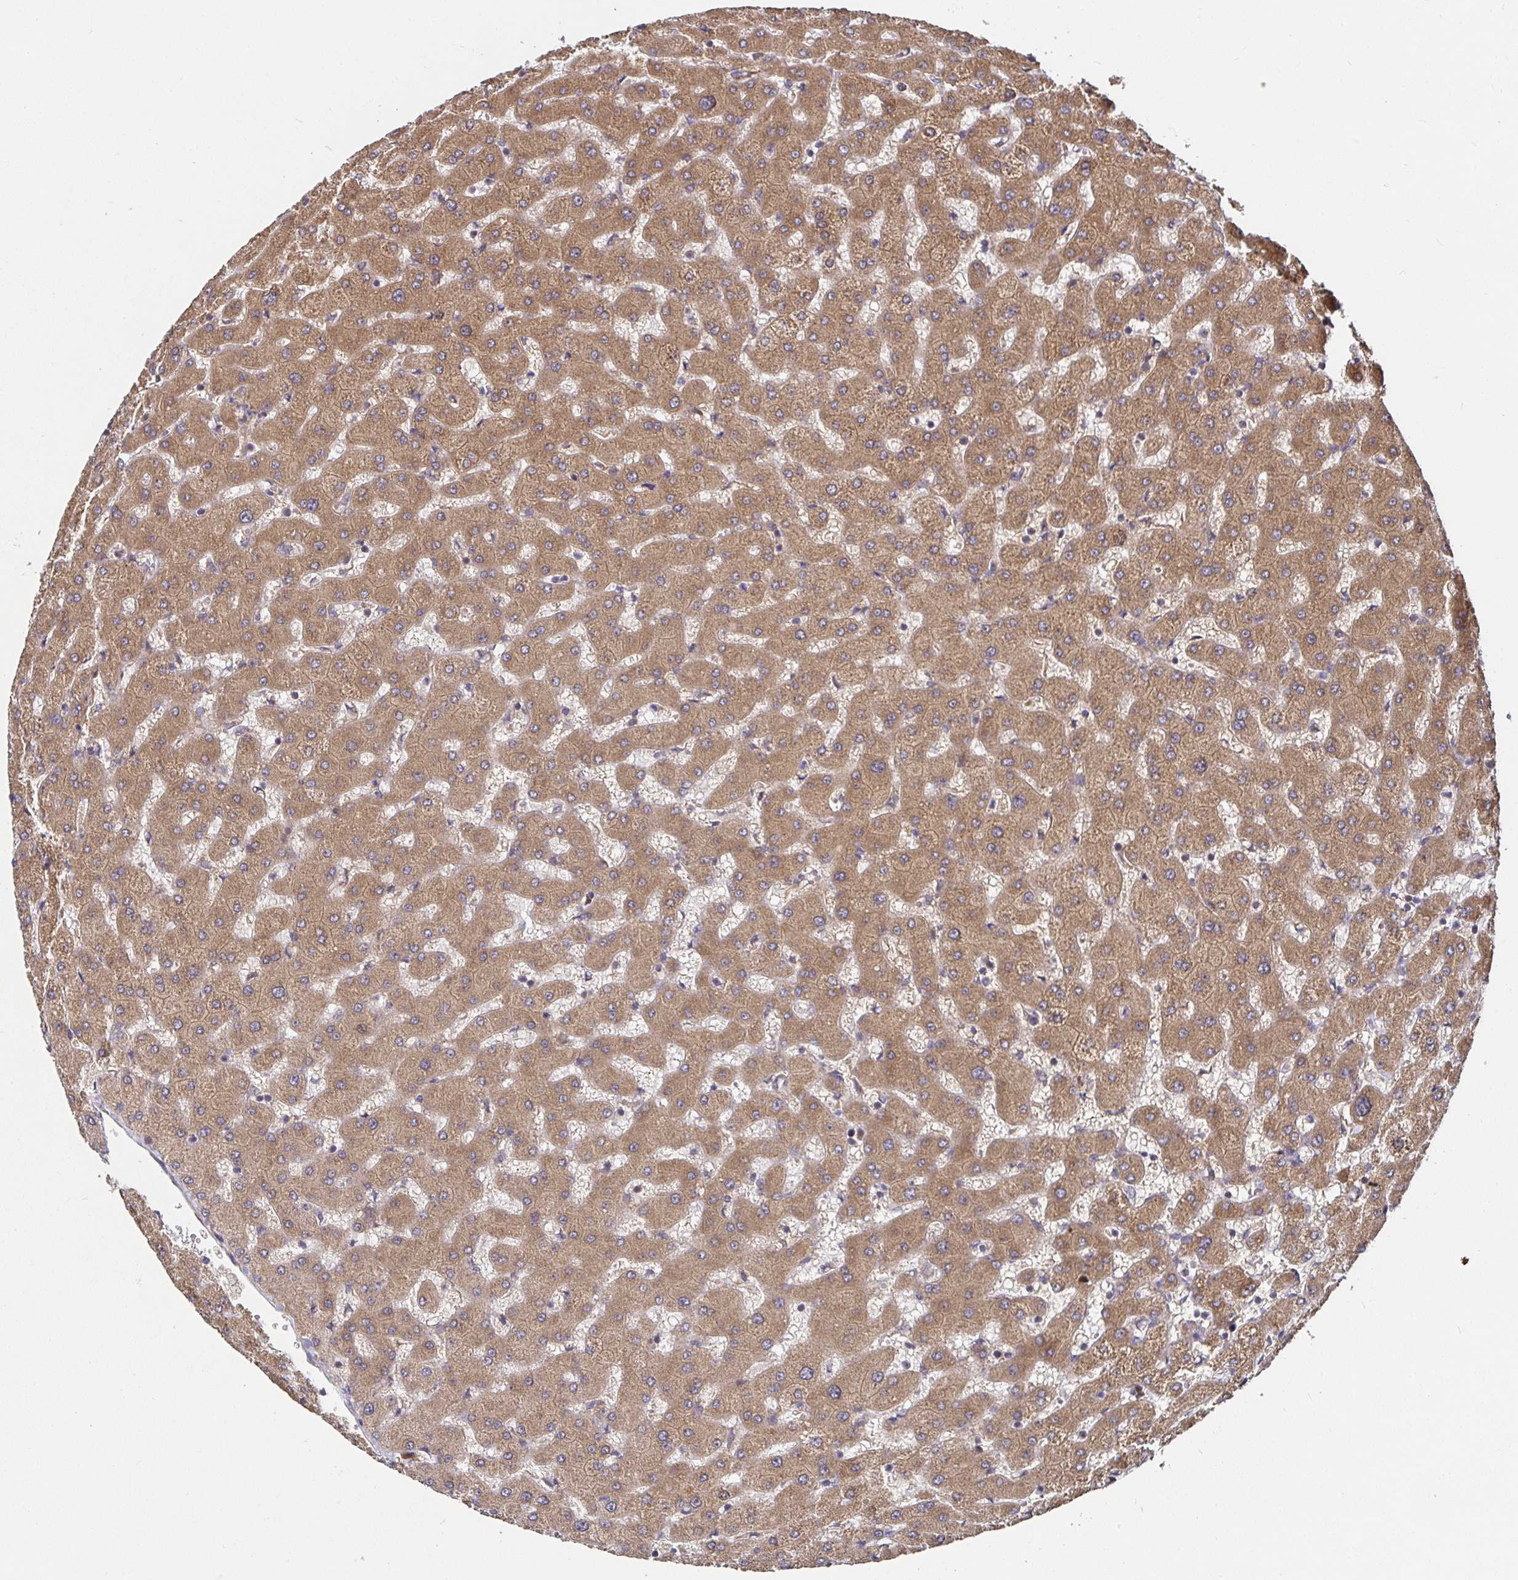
{"staining": {"intensity": "moderate", "quantity": ">75%", "location": "cytoplasmic/membranous"}, "tissue": "liver", "cell_type": "Cholangiocytes", "image_type": "normal", "snomed": [{"axis": "morphology", "description": "Normal tissue, NOS"}, {"axis": "topography", "description": "Liver"}], "caption": "Immunohistochemical staining of unremarkable human liver exhibits medium levels of moderate cytoplasmic/membranous staining in approximately >75% of cholangiocytes. (IHC, brightfield microscopy, high magnification).", "gene": "MLST8", "patient": {"sex": "female", "age": 63}}